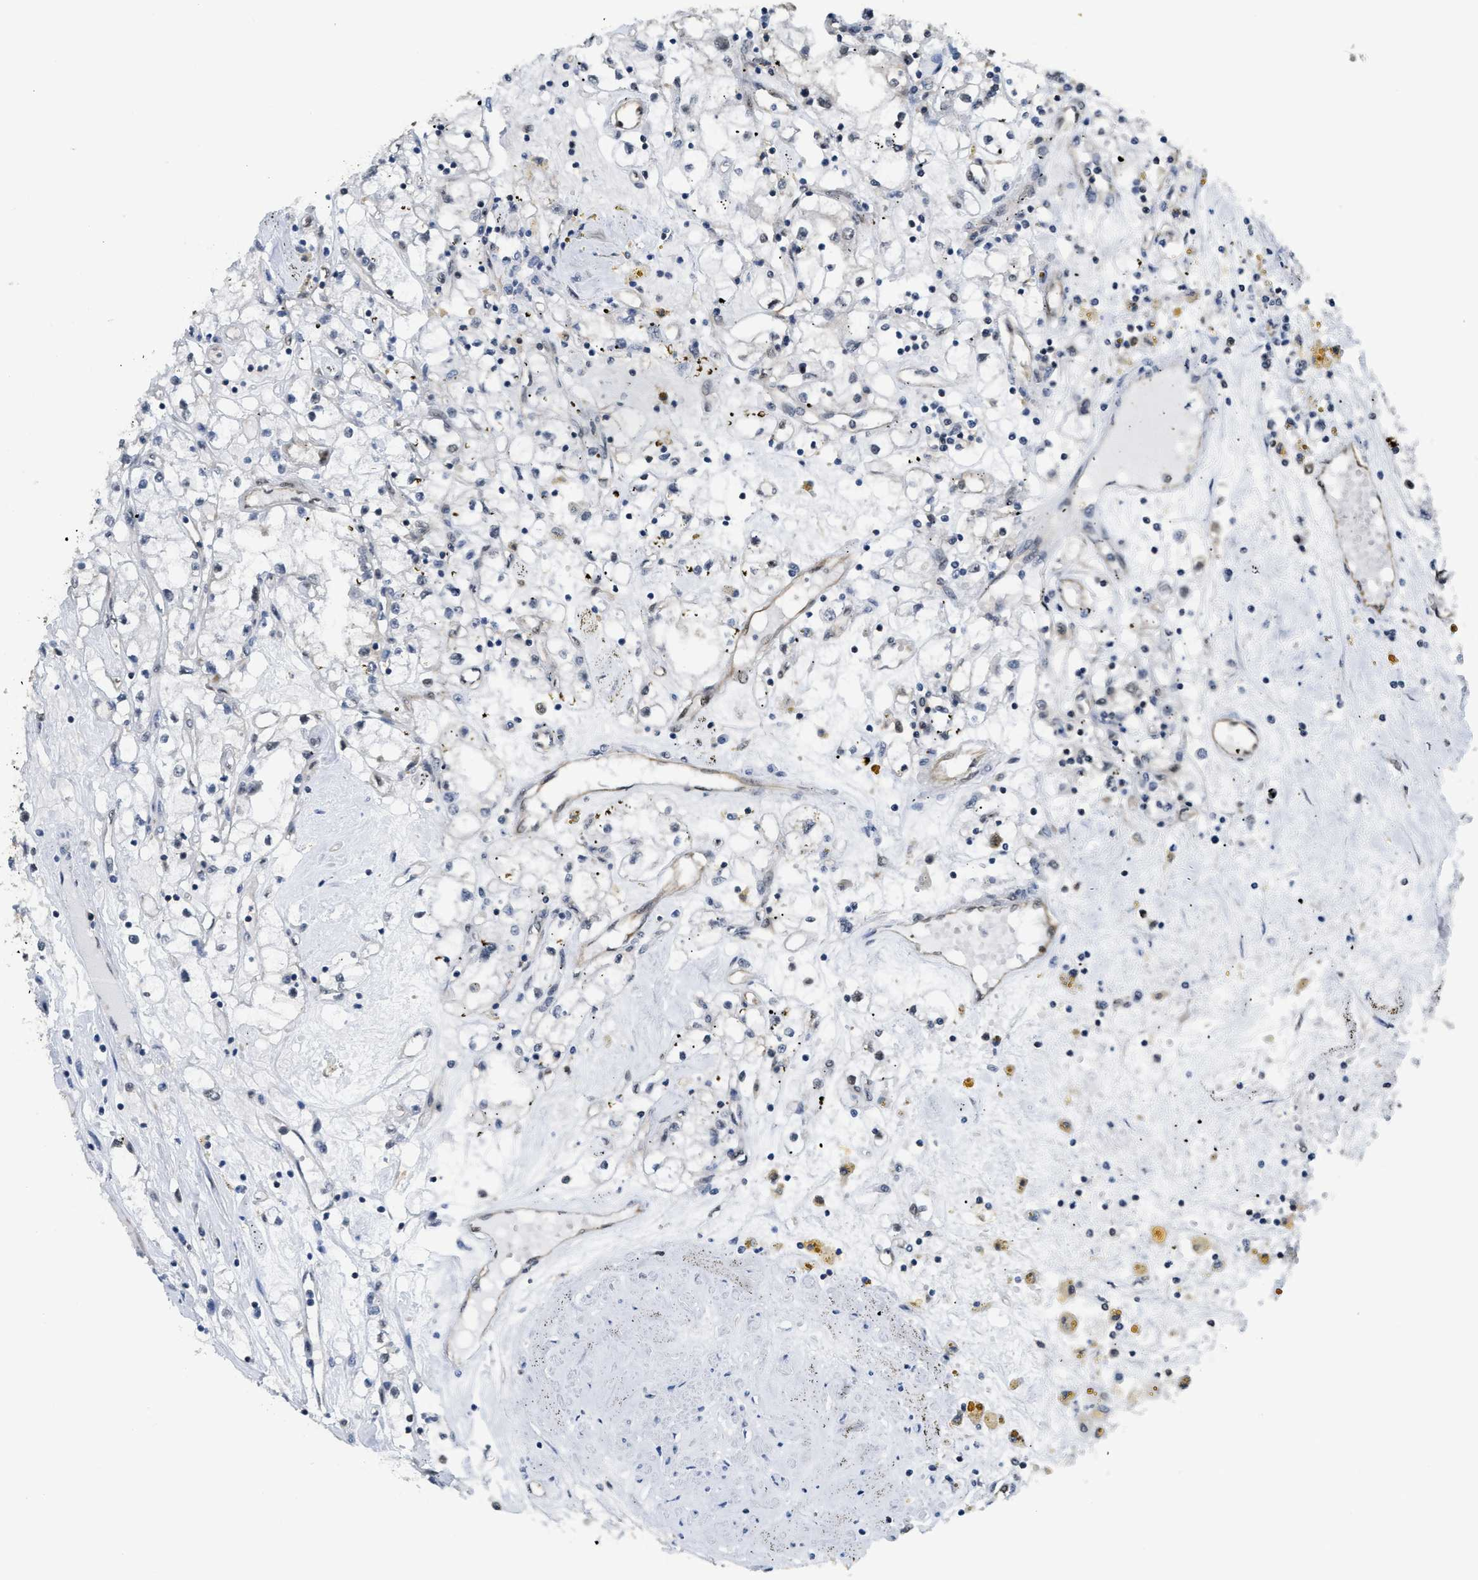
{"staining": {"intensity": "negative", "quantity": "none", "location": "none"}, "tissue": "renal cancer", "cell_type": "Tumor cells", "image_type": "cancer", "snomed": [{"axis": "morphology", "description": "Adenocarcinoma, NOS"}, {"axis": "topography", "description": "Kidney"}], "caption": "High magnification brightfield microscopy of adenocarcinoma (renal) stained with DAB (brown) and counterstained with hematoxylin (blue): tumor cells show no significant positivity. (DAB immunohistochemistry with hematoxylin counter stain).", "gene": "PSMC5", "patient": {"sex": "male", "age": 56}}